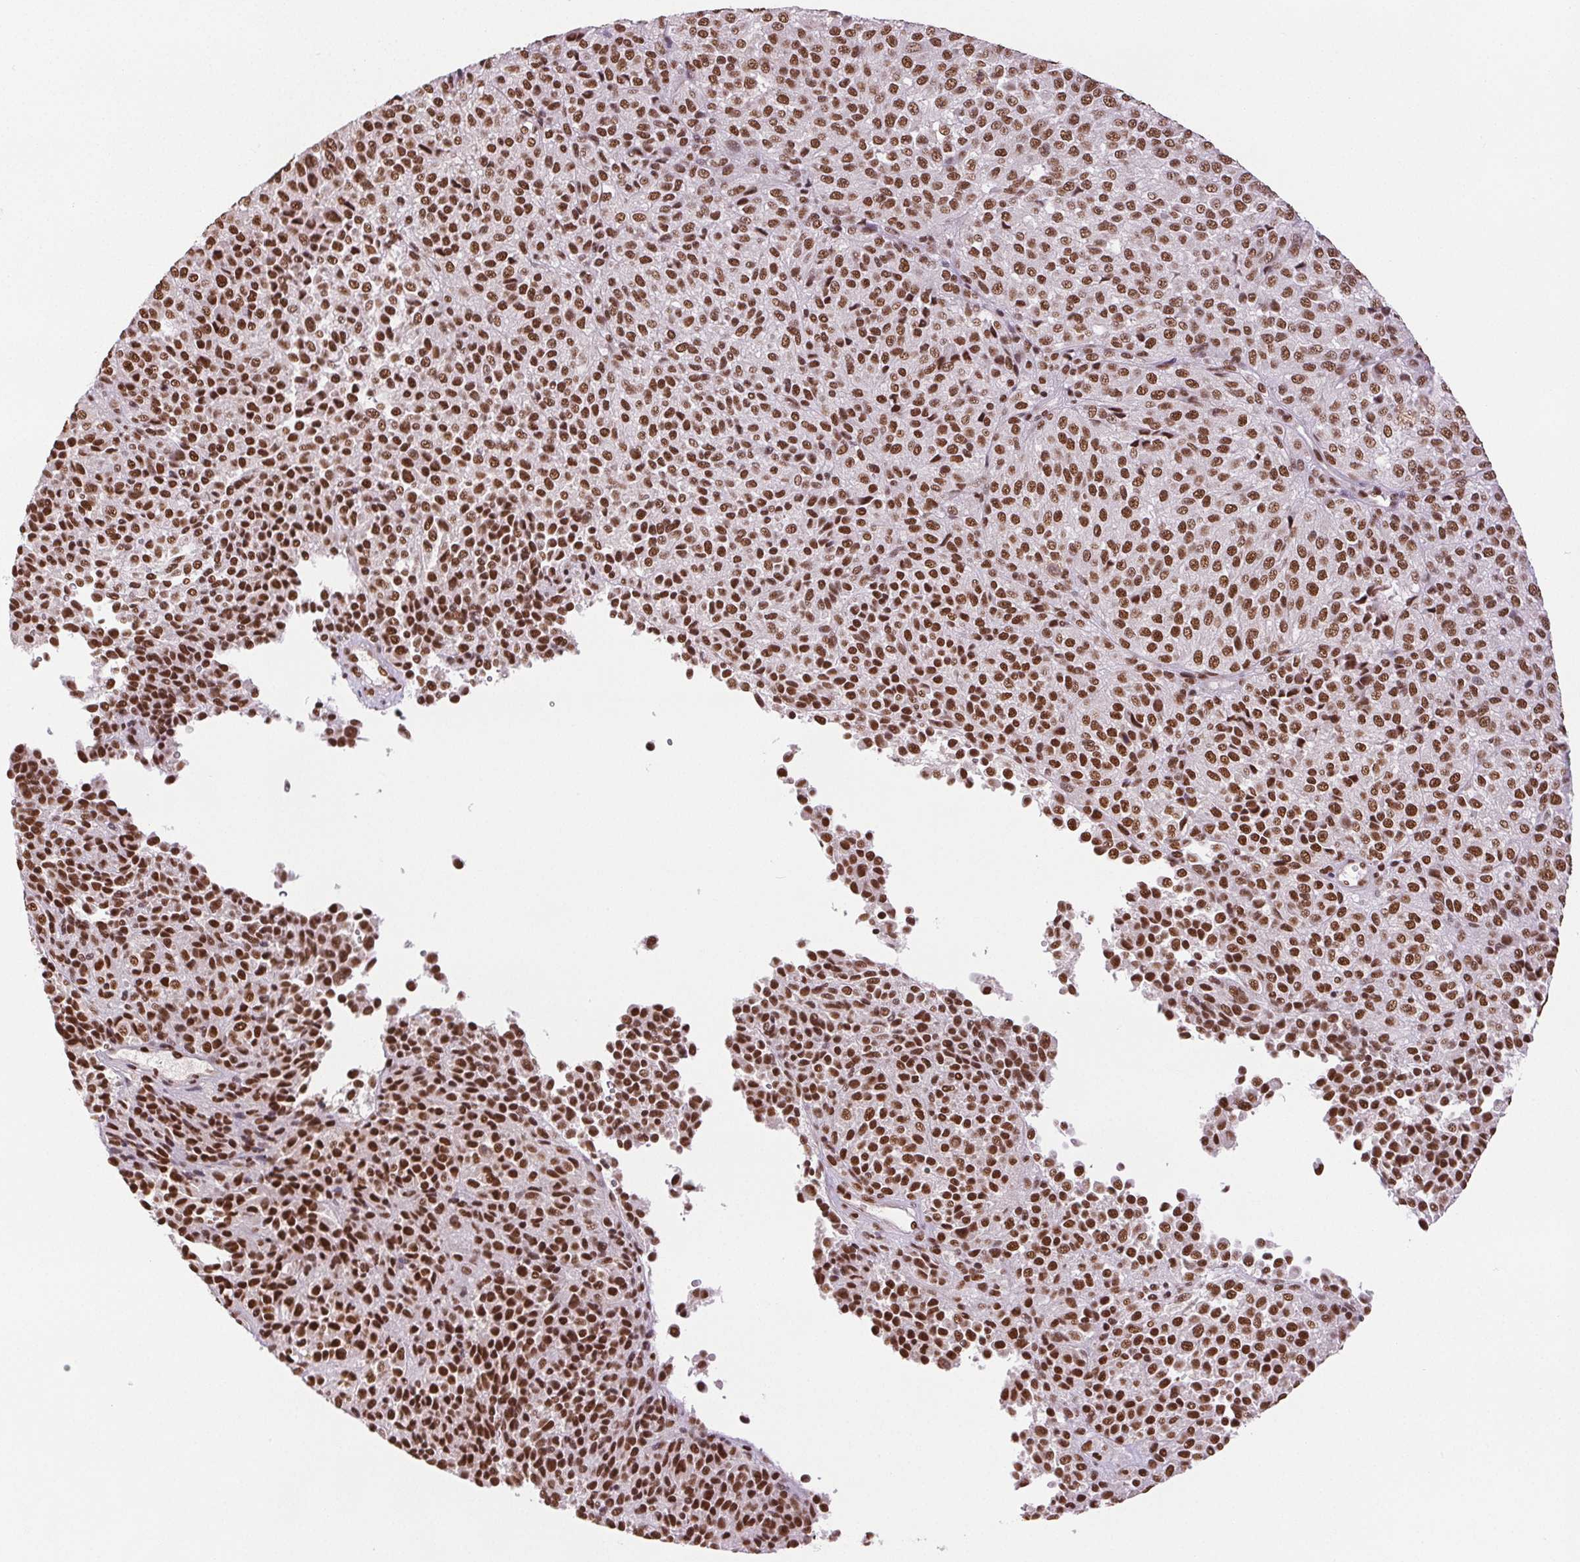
{"staining": {"intensity": "strong", "quantity": ">75%", "location": "nuclear"}, "tissue": "melanoma", "cell_type": "Tumor cells", "image_type": "cancer", "snomed": [{"axis": "morphology", "description": "Malignant melanoma, Metastatic site"}, {"axis": "topography", "description": "Brain"}], "caption": "A high amount of strong nuclear positivity is present in about >75% of tumor cells in malignant melanoma (metastatic site) tissue.", "gene": "IK", "patient": {"sex": "female", "age": 56}}